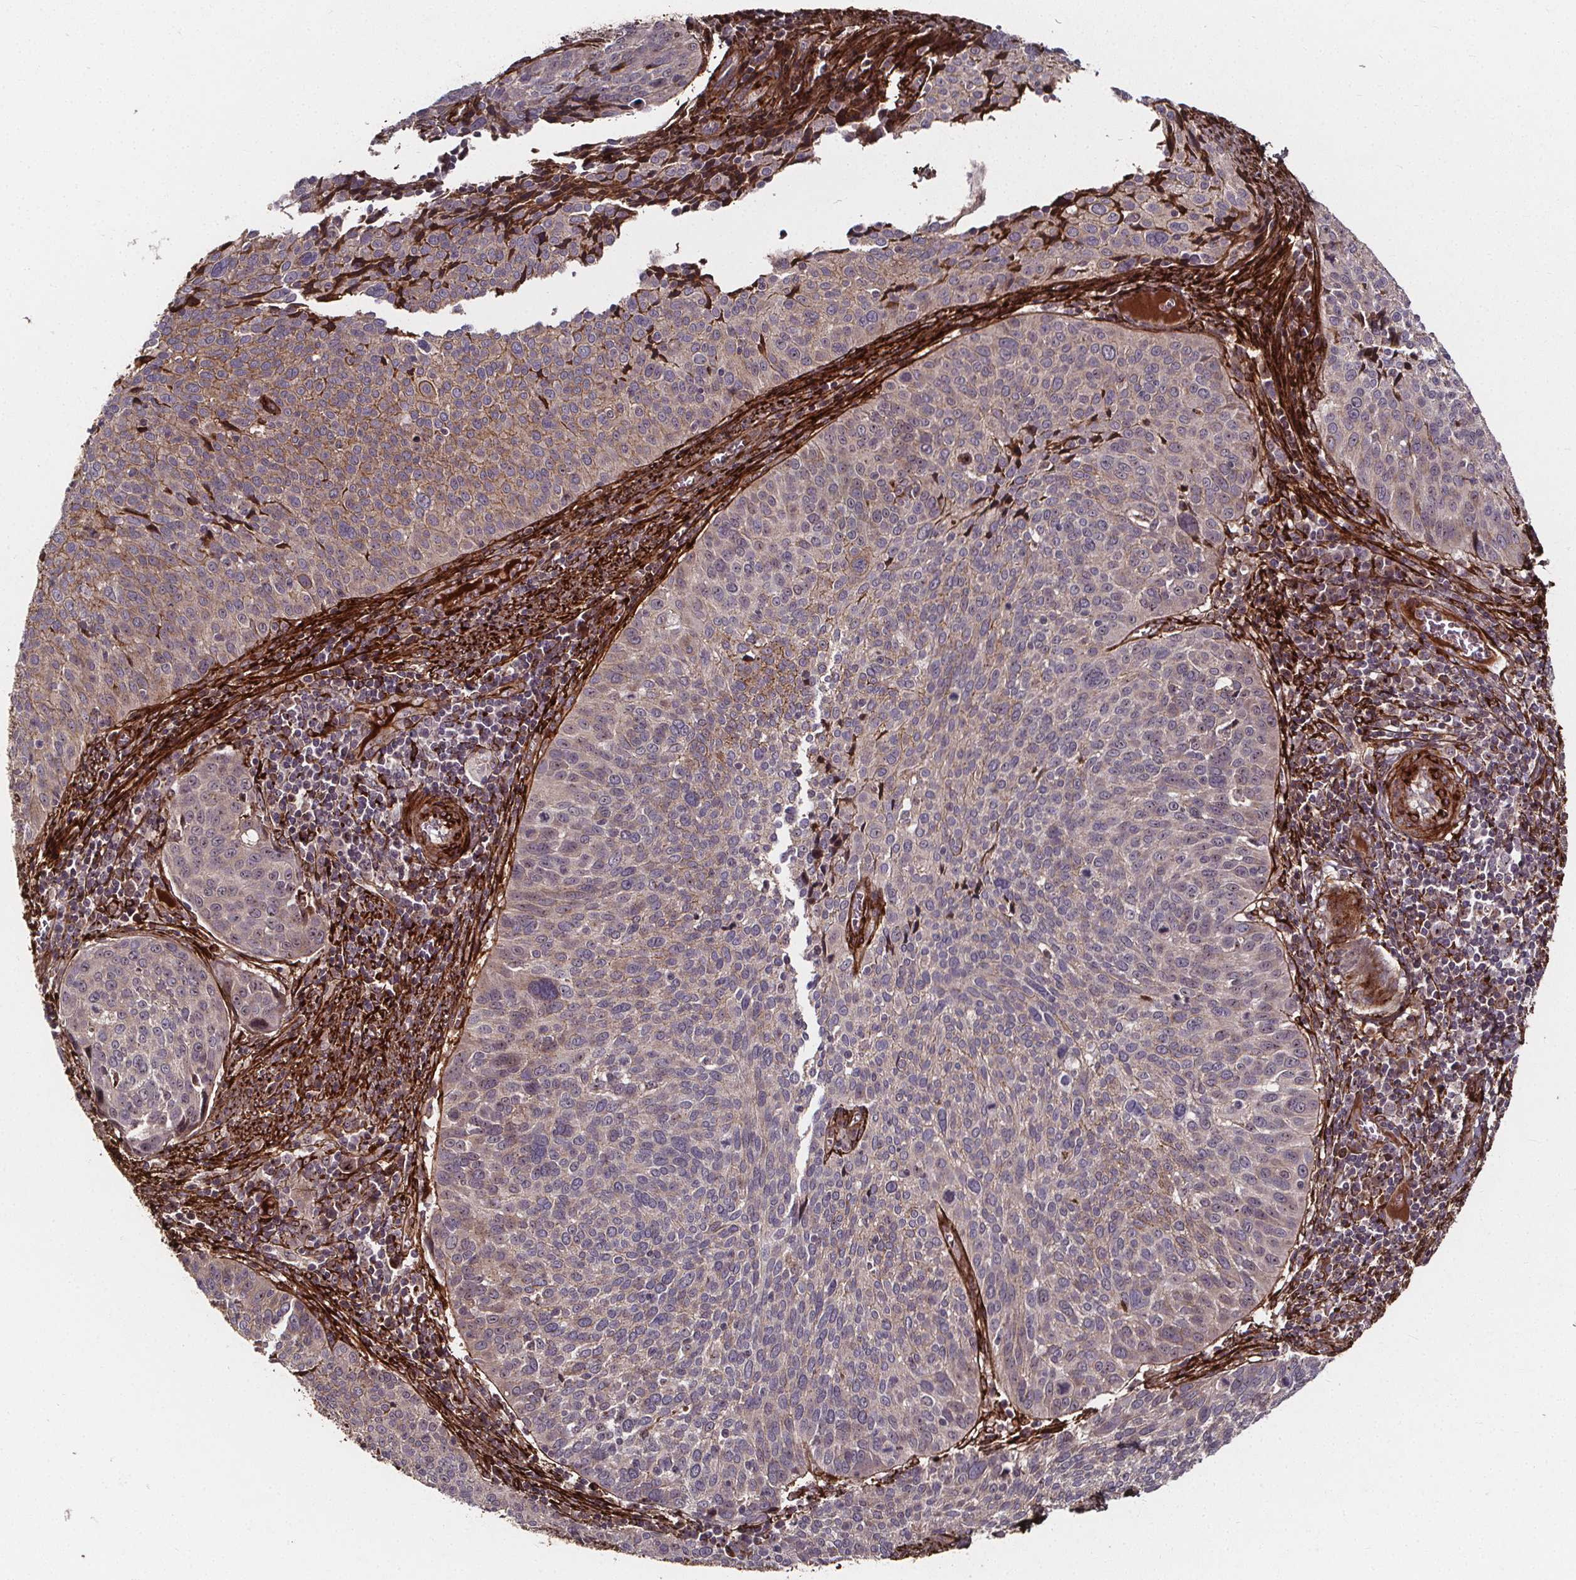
{"staining": {"intensity": "weak", "quantity": "25%-75%", "location": "cytoplasmic/membranous"}, "tissue": "cervical cancer", "cell_type": "Tumor cells", "image_type": "cancer", "snomed": [{"axis": "morphology", "description": "Squamous cell carcinoma, NOS"}, {"axis": "topography", "description": "Cervix"}], "caption": "Cervical cancer (squamous cell carcinoma) stained for a protein (brown) reveals weak cytoplasmic/membranous positive expression in approximately 25%-75% of tumor cells.", "gene": "AEBP1", "patient": {"sex": "female", "age": 39}}